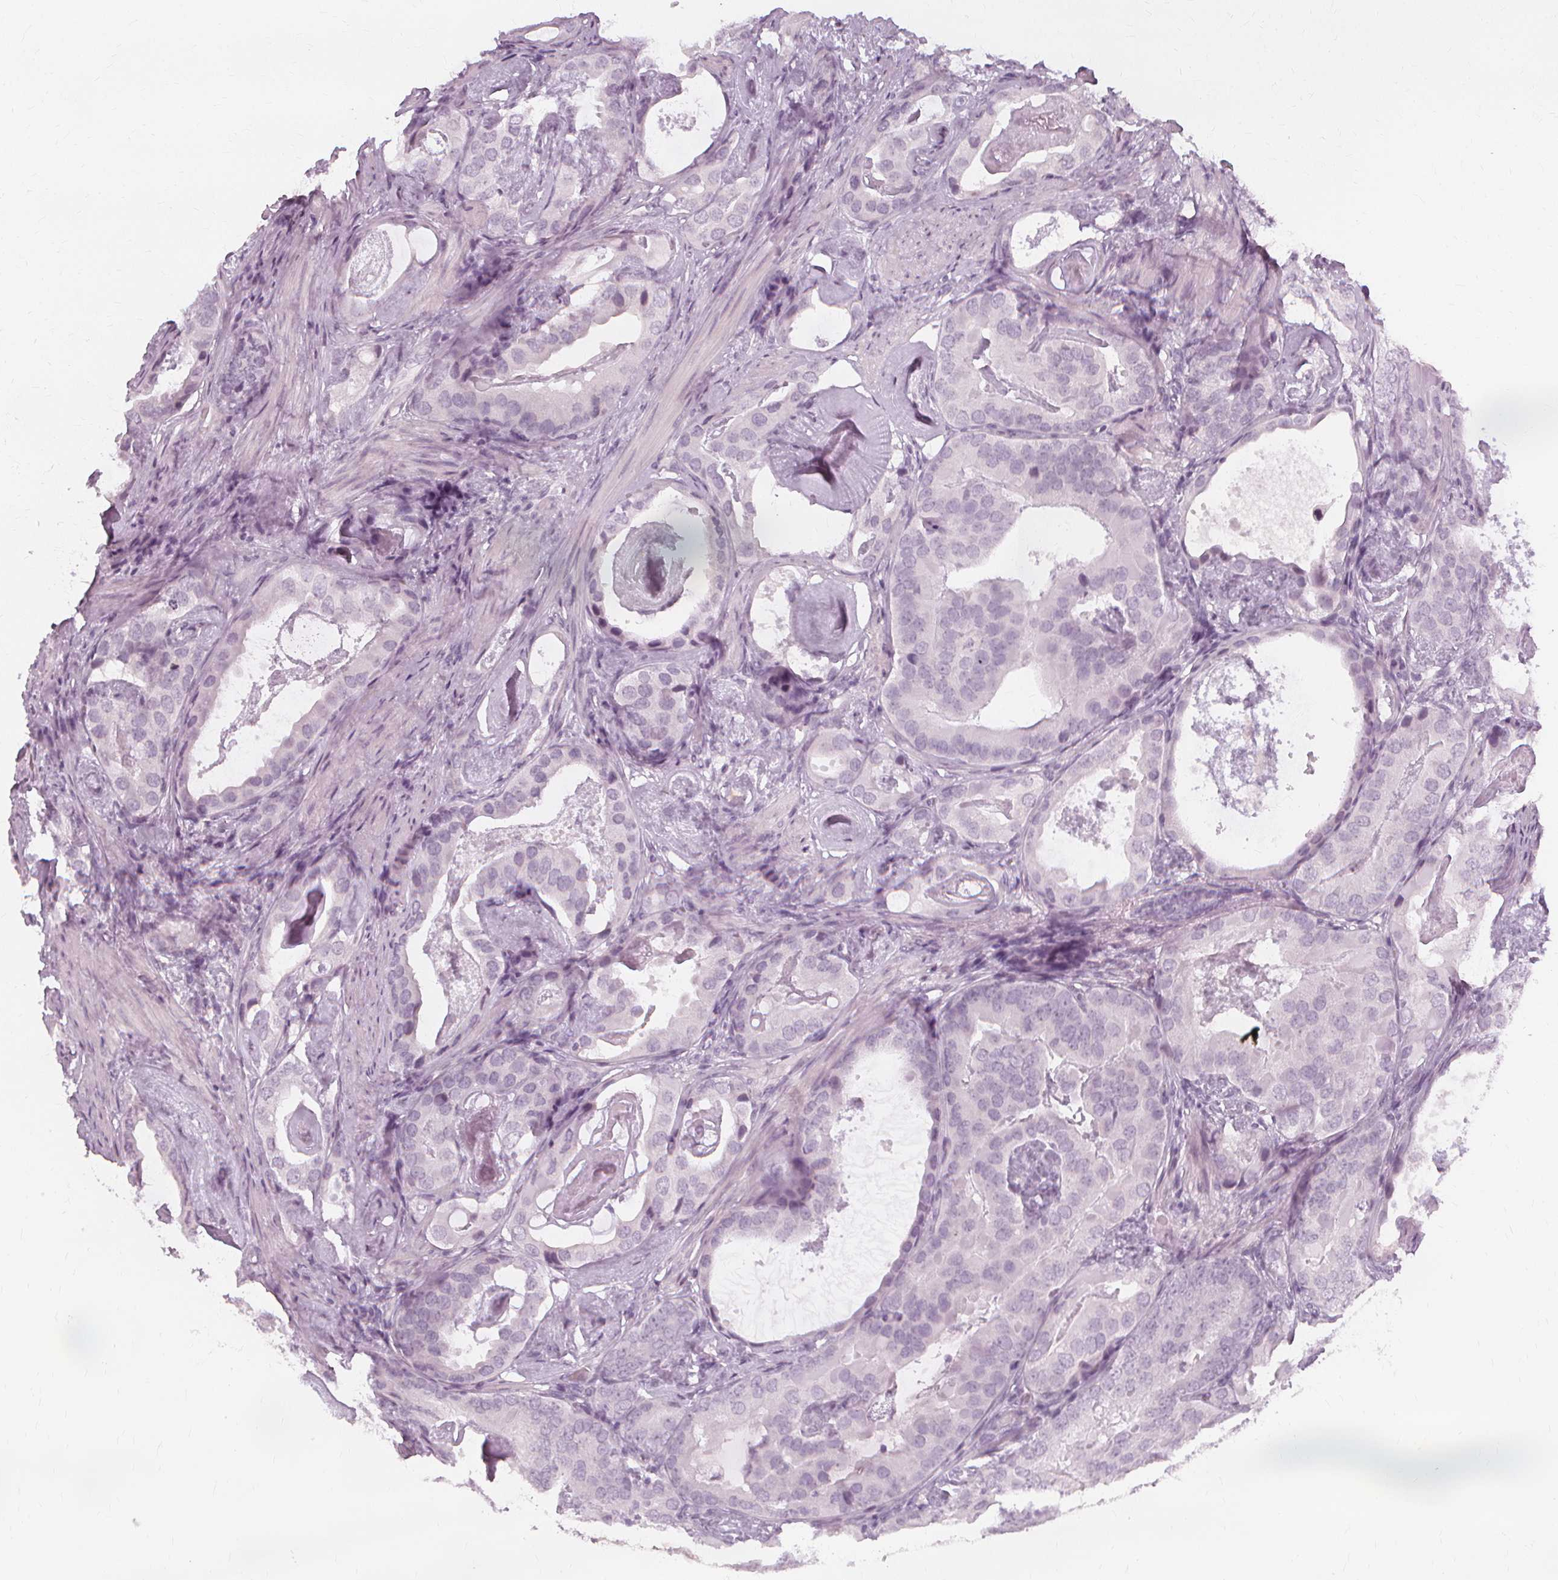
{"staining": {"intensity": "negative", "quantity": "none", "location": "none"}, "tissue": "prostate cancer", "cell_type": "Tumor cells", "image_type": "cancer", "snomed": [{"axis": "morphology", "description": "Adenocarcinoma, Low grade"}, {"axis": "topography", "description": "Prostate and seminal vesicle, NOS"}], "caption": "An image of prostate low-grade adenocarcinoma stained for a protein demonstrates no brown staining in tumor cells.", "gene": "NXPE1", "patient": {"sex": "male", "age": 71}}